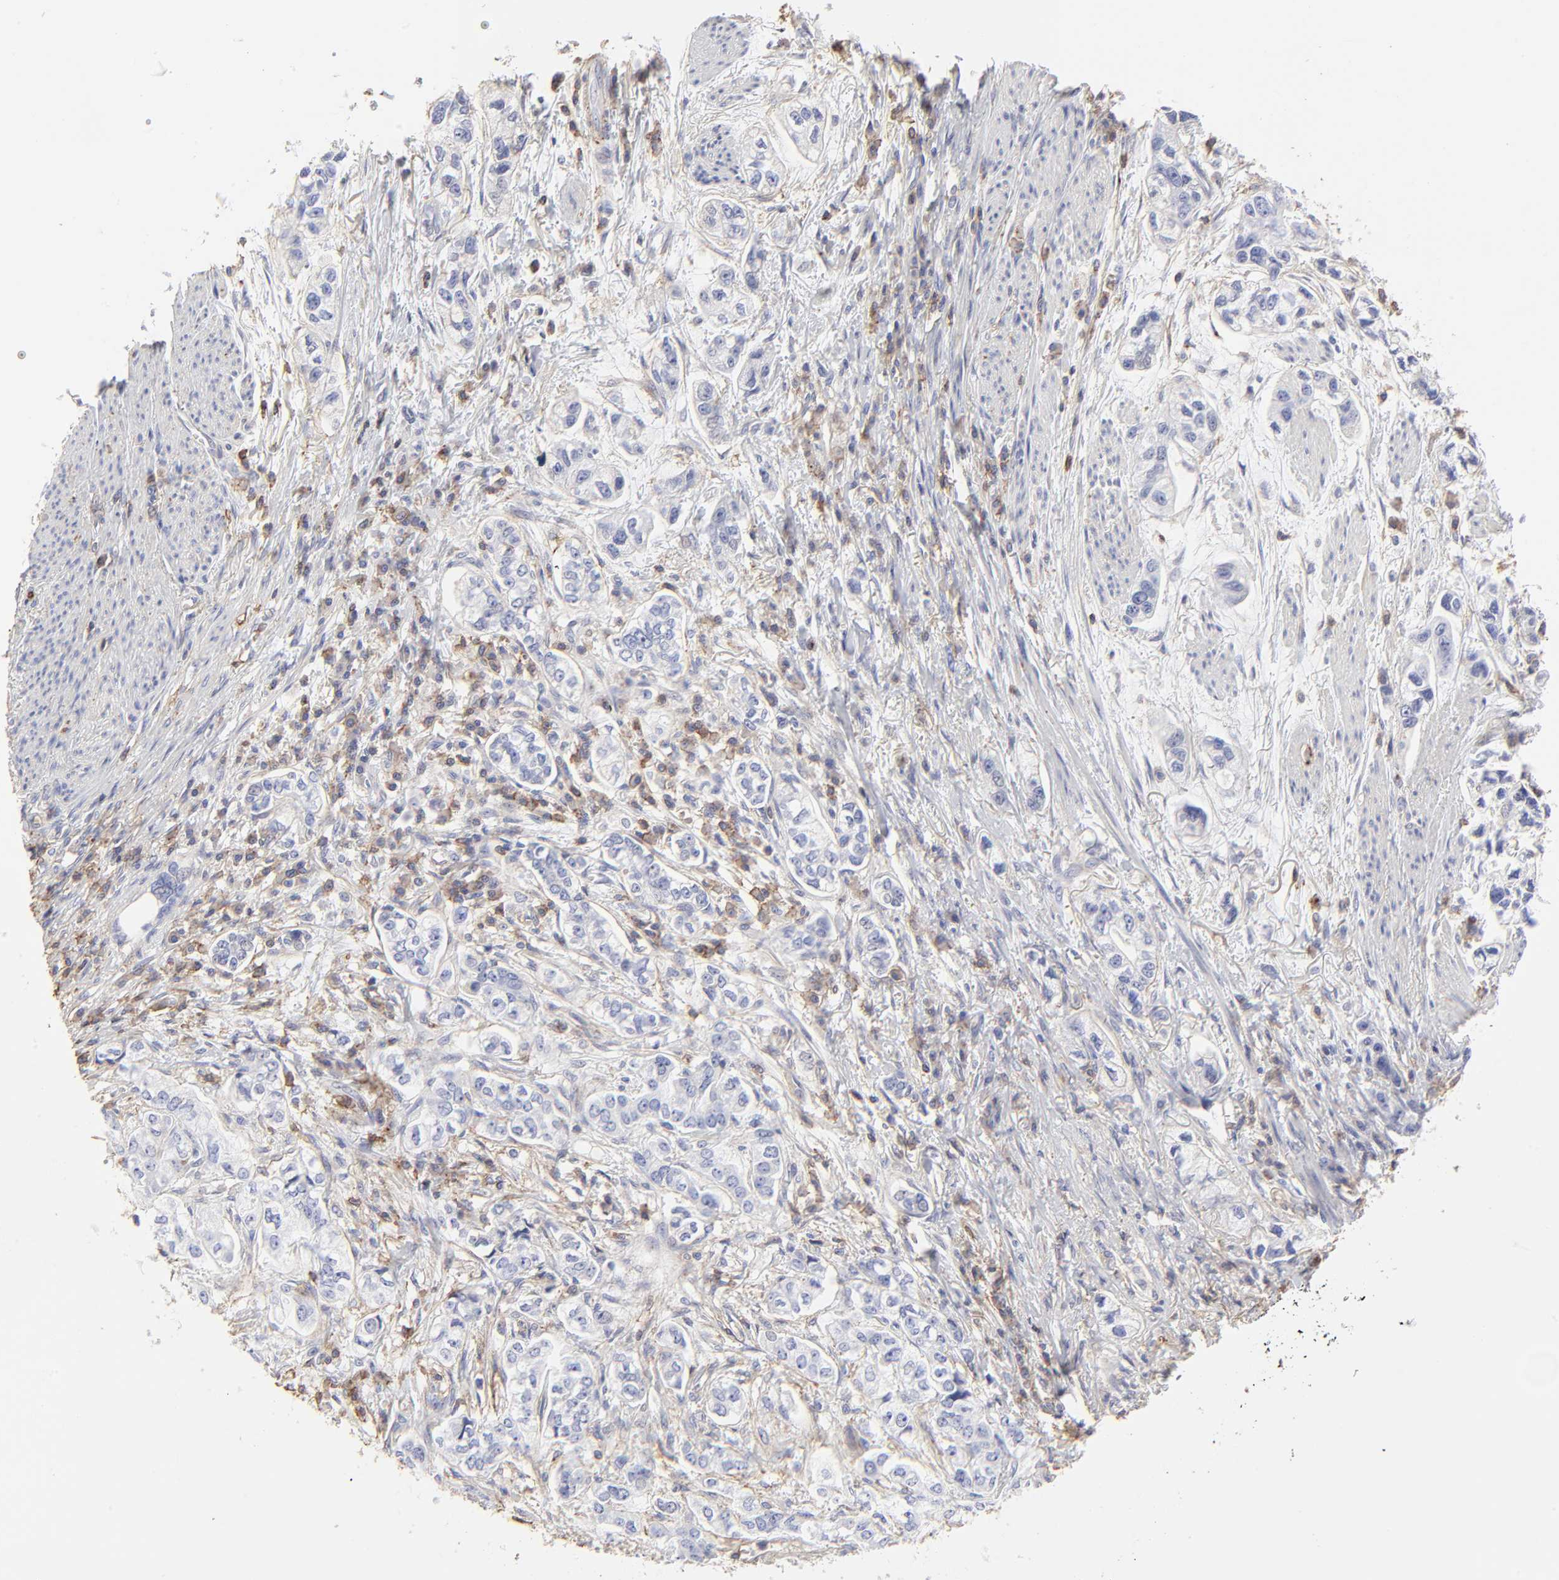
{"staining": {"intensity": "negative", "quantity": "none", "location": "none"}, "tissue": "stomach cancer", "cell_type": "Tumor cells", "image_type": "cancer", "snomed": [{"axis": "morphology", "description": "Adenocarcinoma, NOS"}, {"axis": "topography", "description": "Stomach, lower"}], "caption": "This is an immunohistochemistry histopathology image of human stomach adenocarcinoma. There is no expression in tumor cells.", "gene": "ANXA6", "patient": {"sex": "female", "age": 93}}